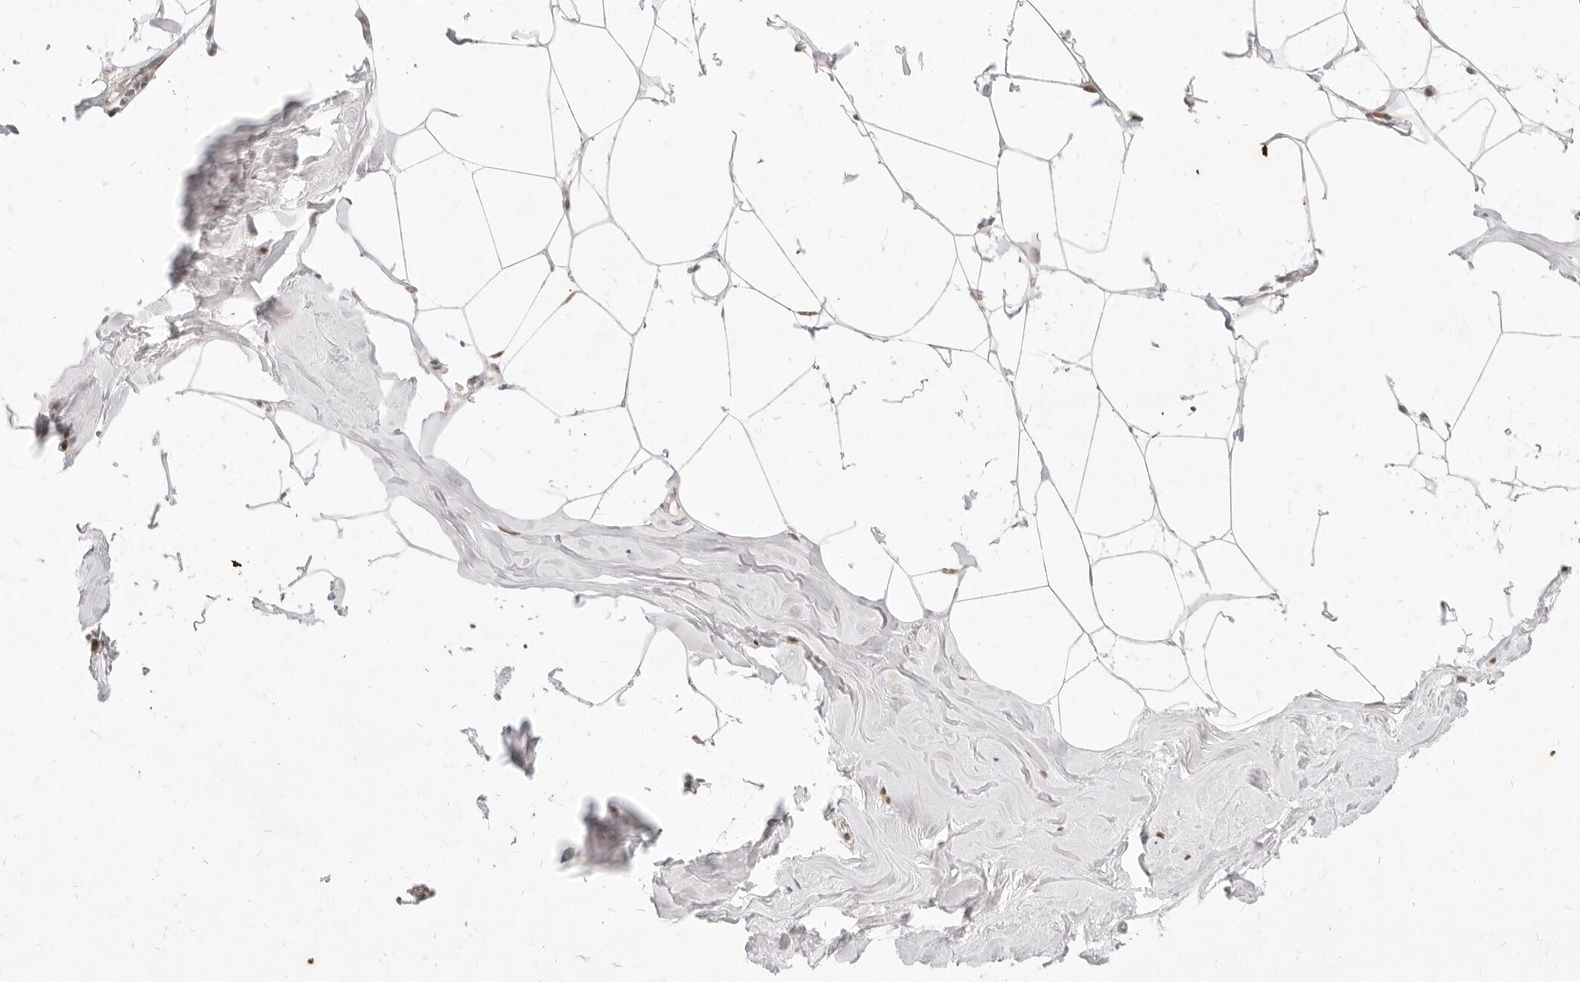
{"staining": {"intensity": "weak", "quantity": "25%-75%", "location": "cytoplasmic/membranous"}, "tissue": "adipose tissue", "cell_type": "Adipocytes", "image_type": "normal", "snomed": [{"axis": "morphology", "description": "Normal tissue, NOS"}, {"axis": "morphology", "description": "Fibrosis, NOS"}, {"axis": "topography", "description": "Breast"}, {"axis": "topography", "description": "Adipose tissue"}], "caption": "Protein staining of unremarkable adipose tissue demonstrates weak cytoplasmic/membranous positivity in approximately 25%-75% of adipocytes.", "gene": "ASCL3", "patient": {"sex": "female", "age": 39}}